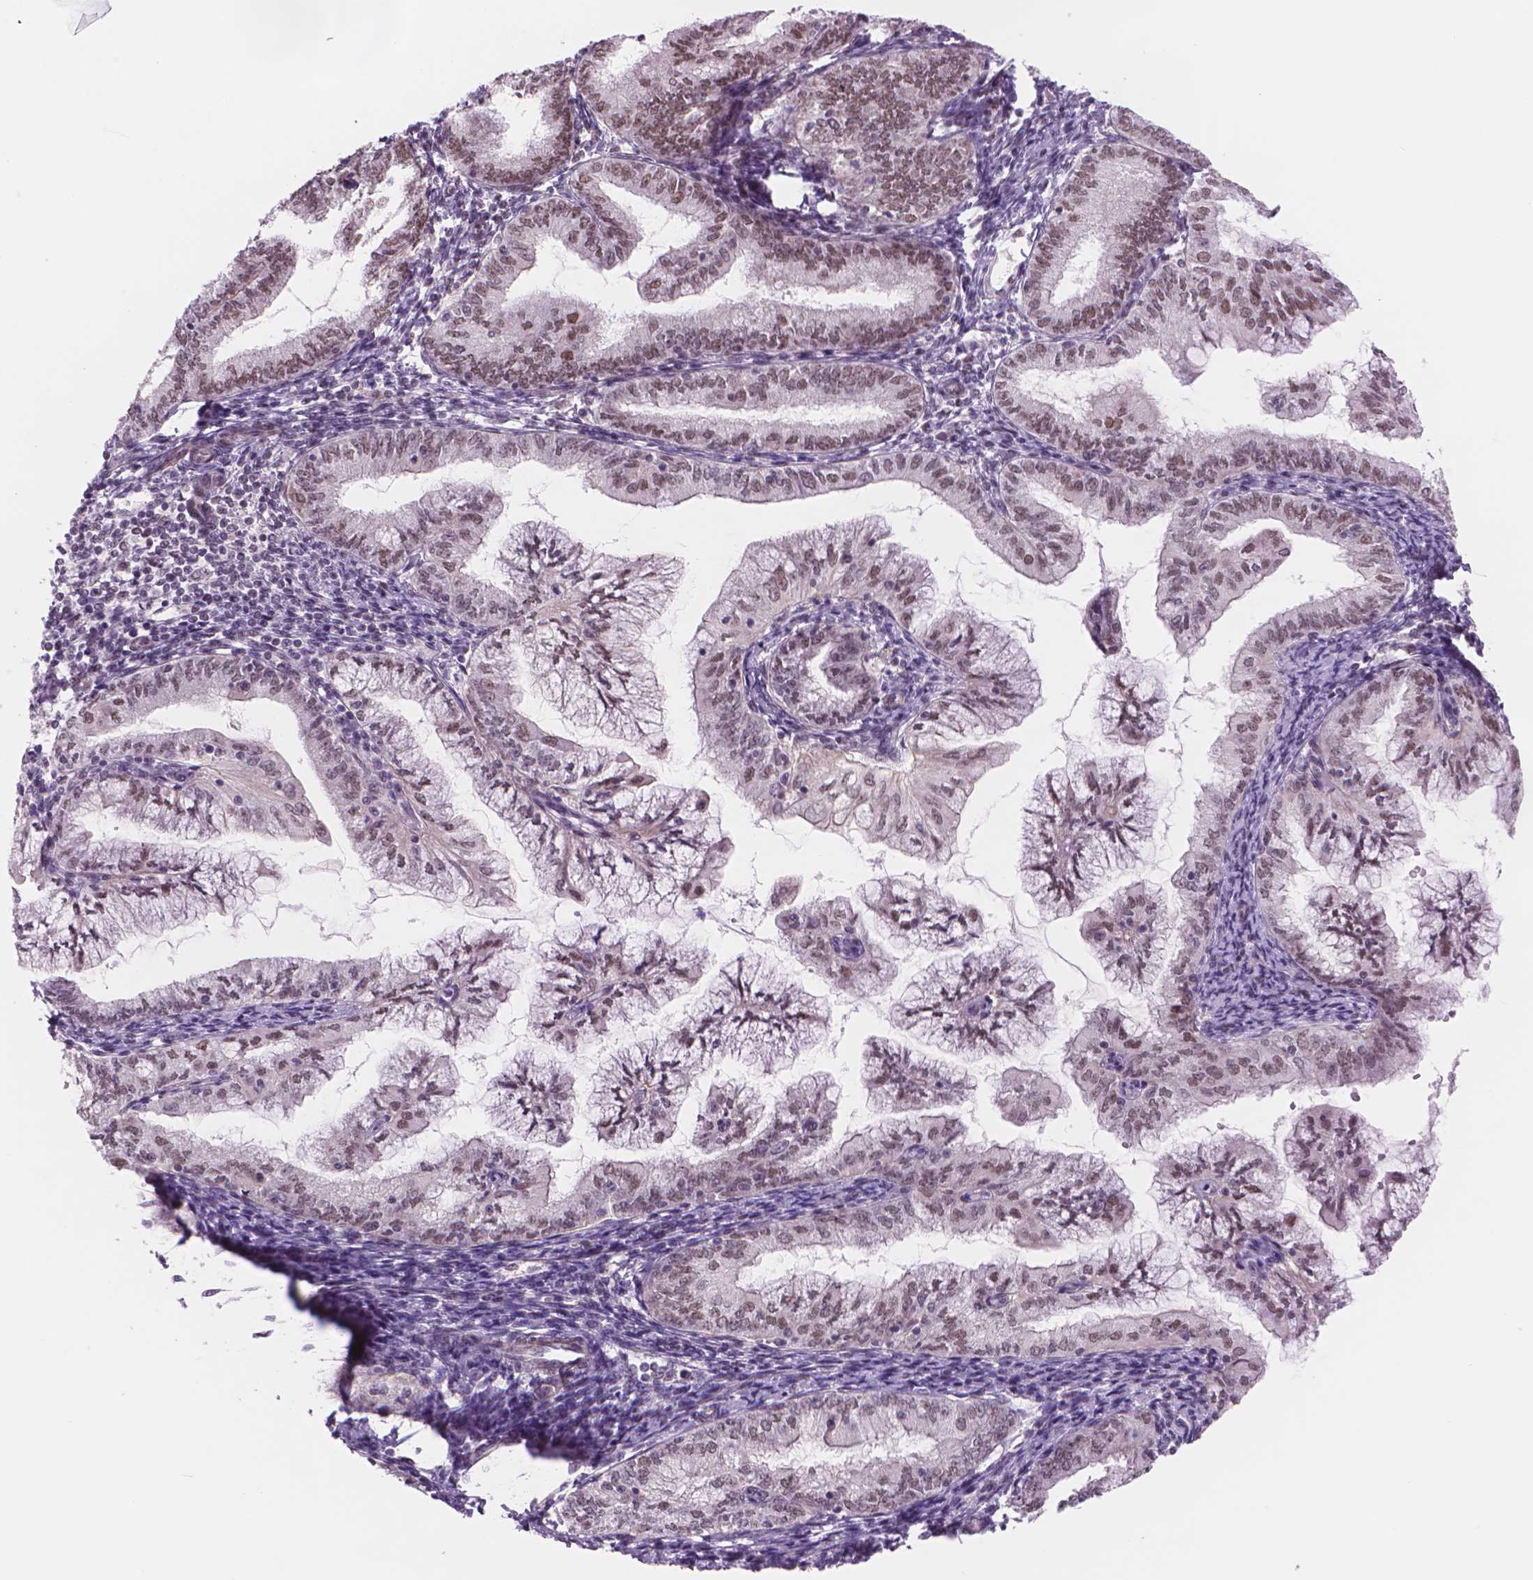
{"staining": {"intensity": "strong", "quantity": ">75%", "location": "nuclear"}, "tissue": "endometrial cancer", "cell_type": "Tumor cells", "image_type": "cancer", "snomed": [{"axis": "morphology", "description": "Adenocarcinoma, NOS"}, {"axis": "topography", "description": "Endometrium"}], "caption": "This is an image of immunohistochemistry staining of endometrial adenocarcinoma, which shows strong positivity in the nuclear of tumor cells.", "gene": "POLR3D", "patient": {"sex": "female", "age": 55}}